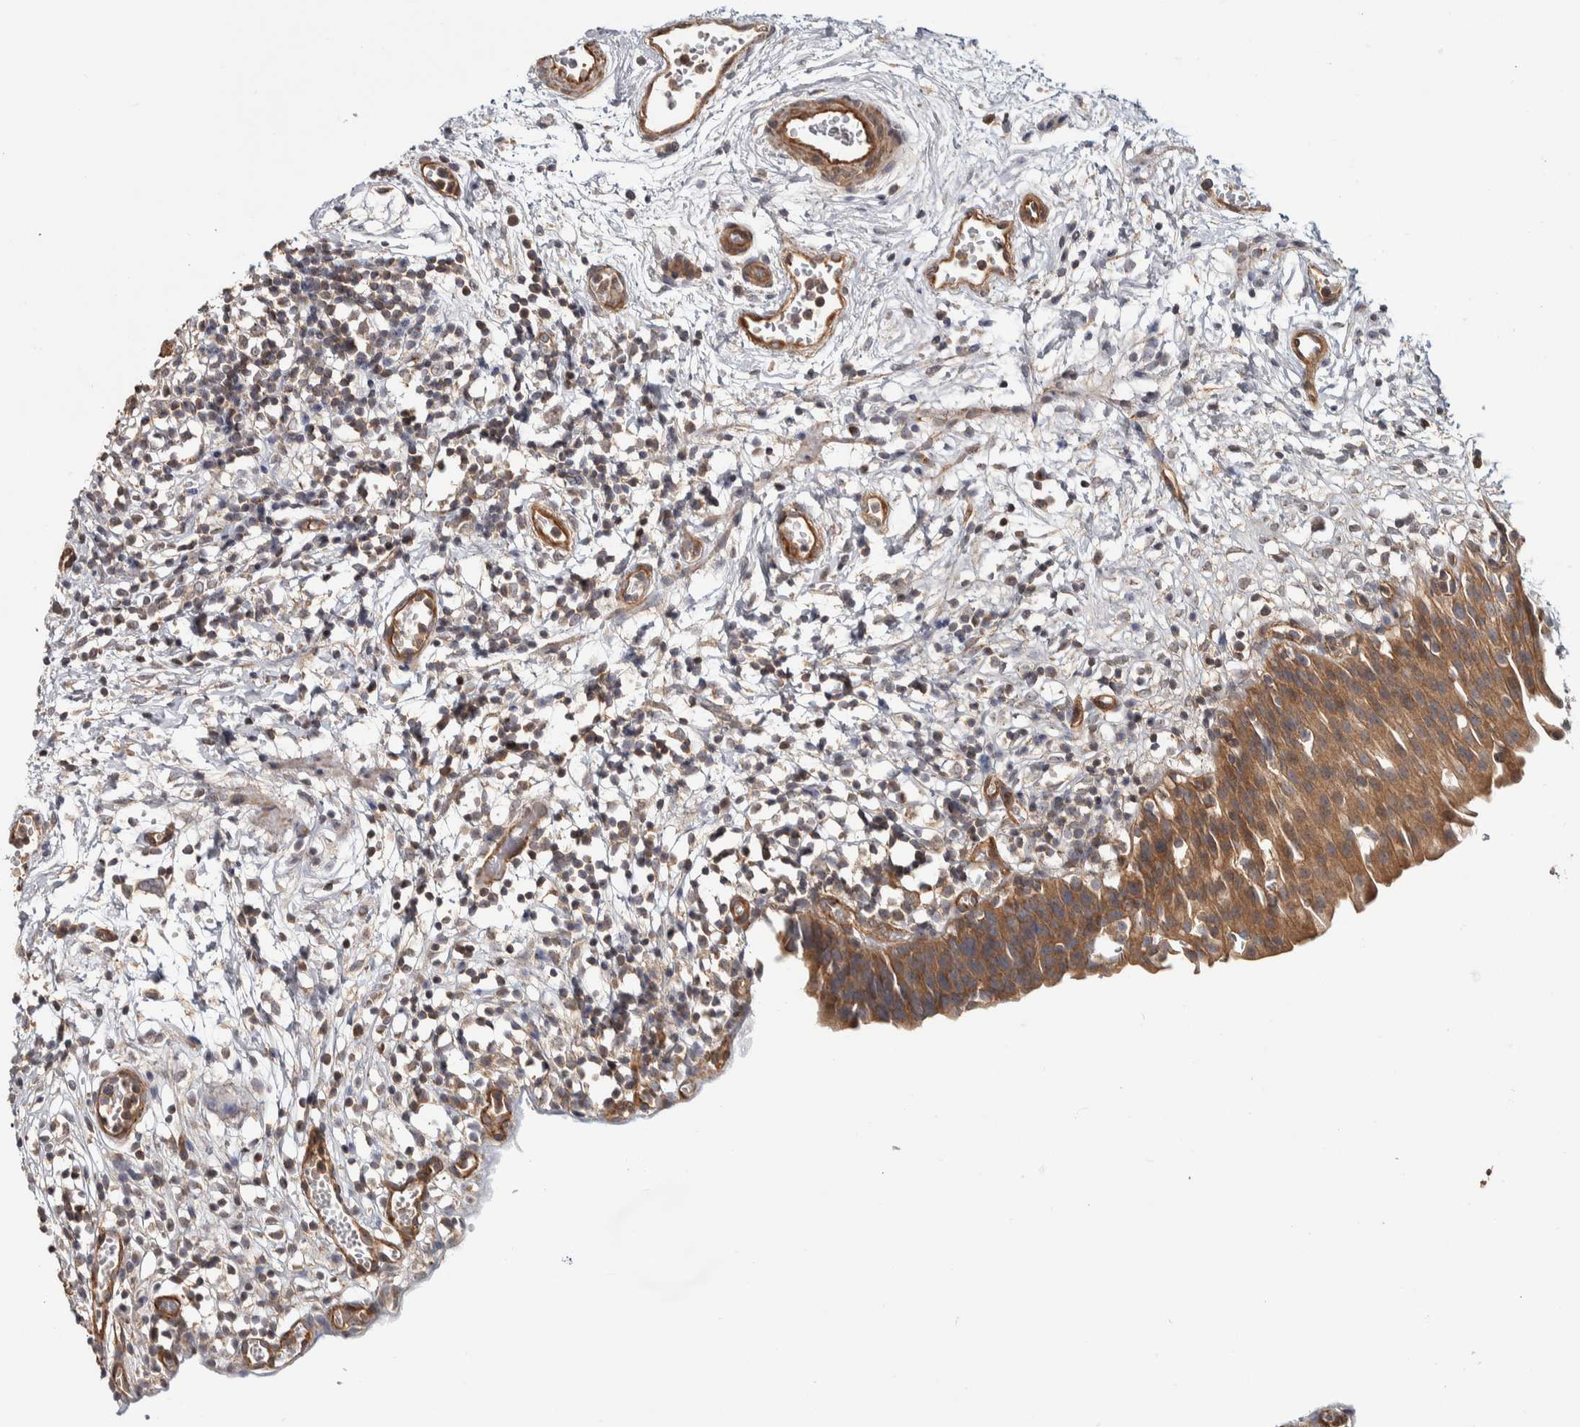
{"staining": {"intensity": "moderate", "quantity": ">75%", "location": "cytoplasmic/membranous"}, "tissue": "urinary bladder", "cell_type": "Urothelial cells", "image_type": "normal", "snomed": [{"axis": "morphology", "description": "Normal tissue, NOS"}, {"axis": "topography", "description": "Urinary bladder"}], "caption": "Human urinary bladder stained with a brown dye exhibits moderate cytoplasmic/membranous positive staining in about >75% of urothelial cells.", "gene": "CHMP4C", "patient": {"sex": "male", "age": 37}}